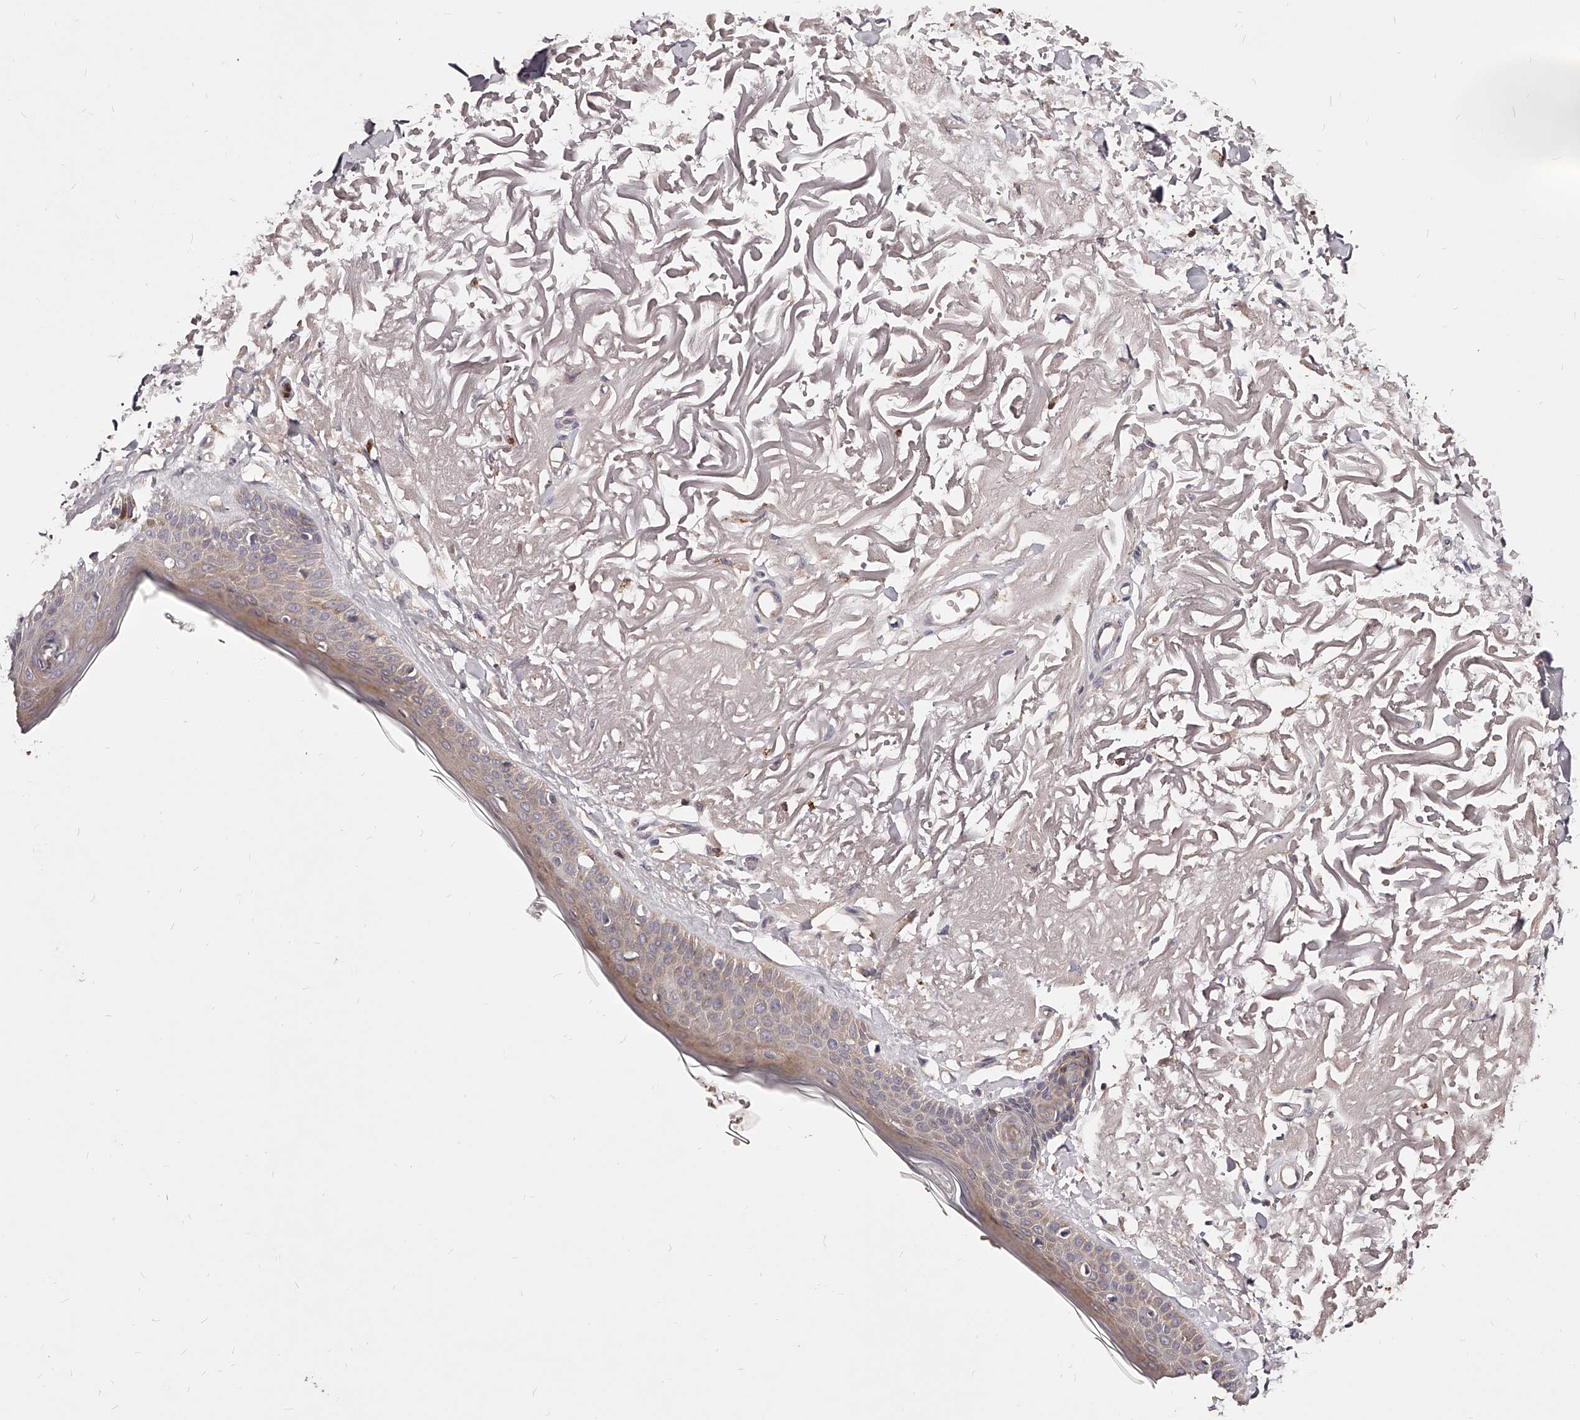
{"staining": {"intensity": "weak", "quantity": ">75%", "location": "cytoplasmic/membranous"}, "tissue": "skin", "cell_type": "Fibroblasts", "image_type": "normal", "snomed": [{"axis": "morphology", "description": "Normal tissue, NOS"}, {"axis": "topography", "description": "Skin"}, {"axis": "topography", "description": "Skeletal muscle"}], "caption": "Immunohistochemistry of unremarkable human skin exhibits low levels of weak cytoplasmic/membranous staining in about >75% of fibroblasts.", "gene": "PHACTR1", "patient": {"sex": "male", "age": 83}}